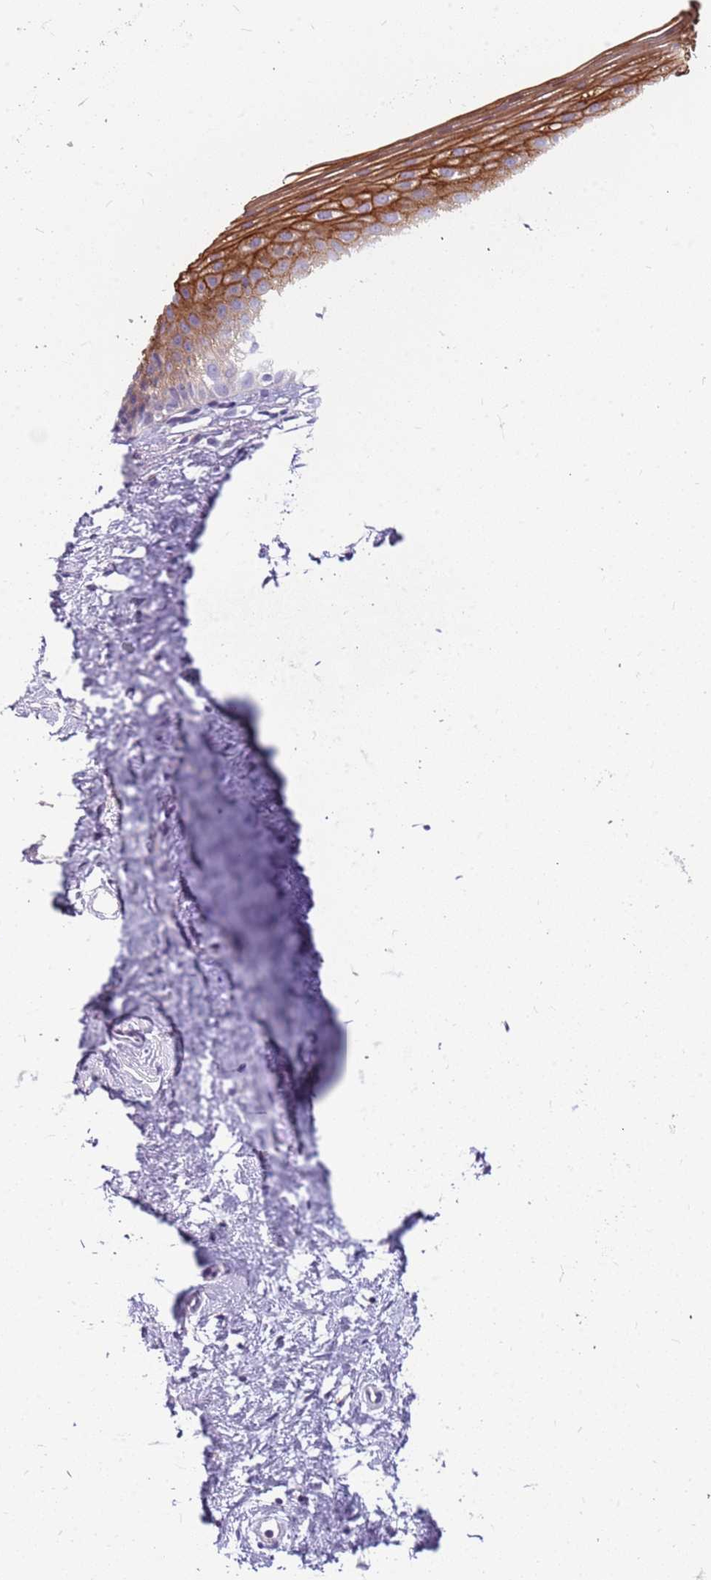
{"staining": {"intensity": "negative", "quantity": "none", "location": "none"}, "tissue": "cervix", "cell_type": "Glandular cells", "image_type": "normal", "snomed": [{"axis": "morphology", "description": "Normal tissue, NOS"}, {"axis": "topography", "description": "Cervix"}], "caption": "Micrograph shows no protein positivity in glandular cells of normal cervix. The staining was performed using DAB to visualize the protein expression in brown, while the nuclei were stained in blue with hematoxylin (Magnification: 20x).", "gene": "RHCG", "patient": {"sex": "female", "age": 57}}